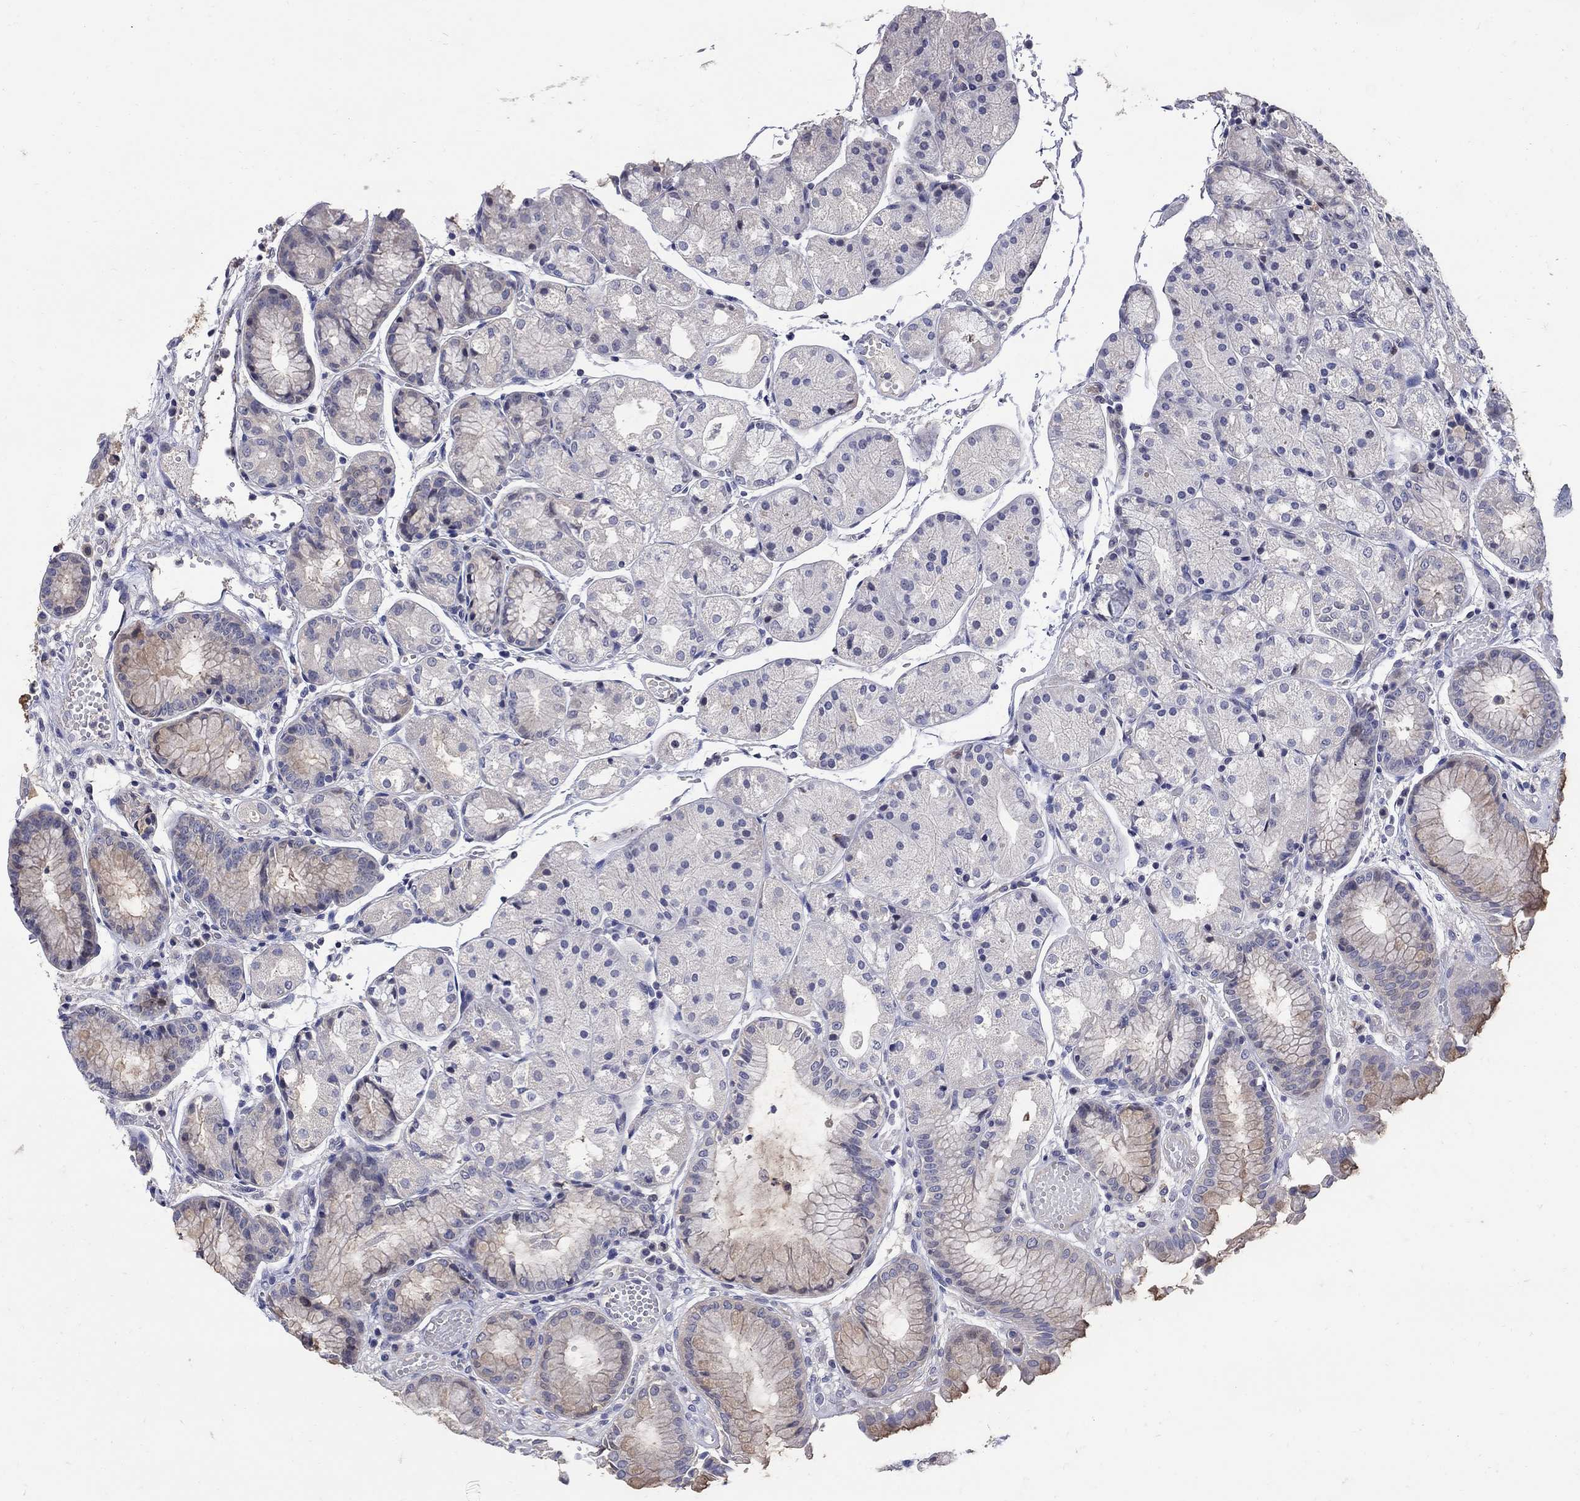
{"staining": {"intensity": "negative", "quantity": "none", "location": "none"}, "tissue": "stomach", "cell_type": "Glandular cells", "image_type": "normal", "snomed": [{"axis": "morphology", "description": "Normal tissue, NOS"}, {"axis": "topography", "description": "Stomach, upper"}], "caption": "This is an IHC photomicrograph of unremarkable human stomach. There is no expression in glandular cells.", "gene": "CETN1", "patient": {"sex": "male", "age": 72}}